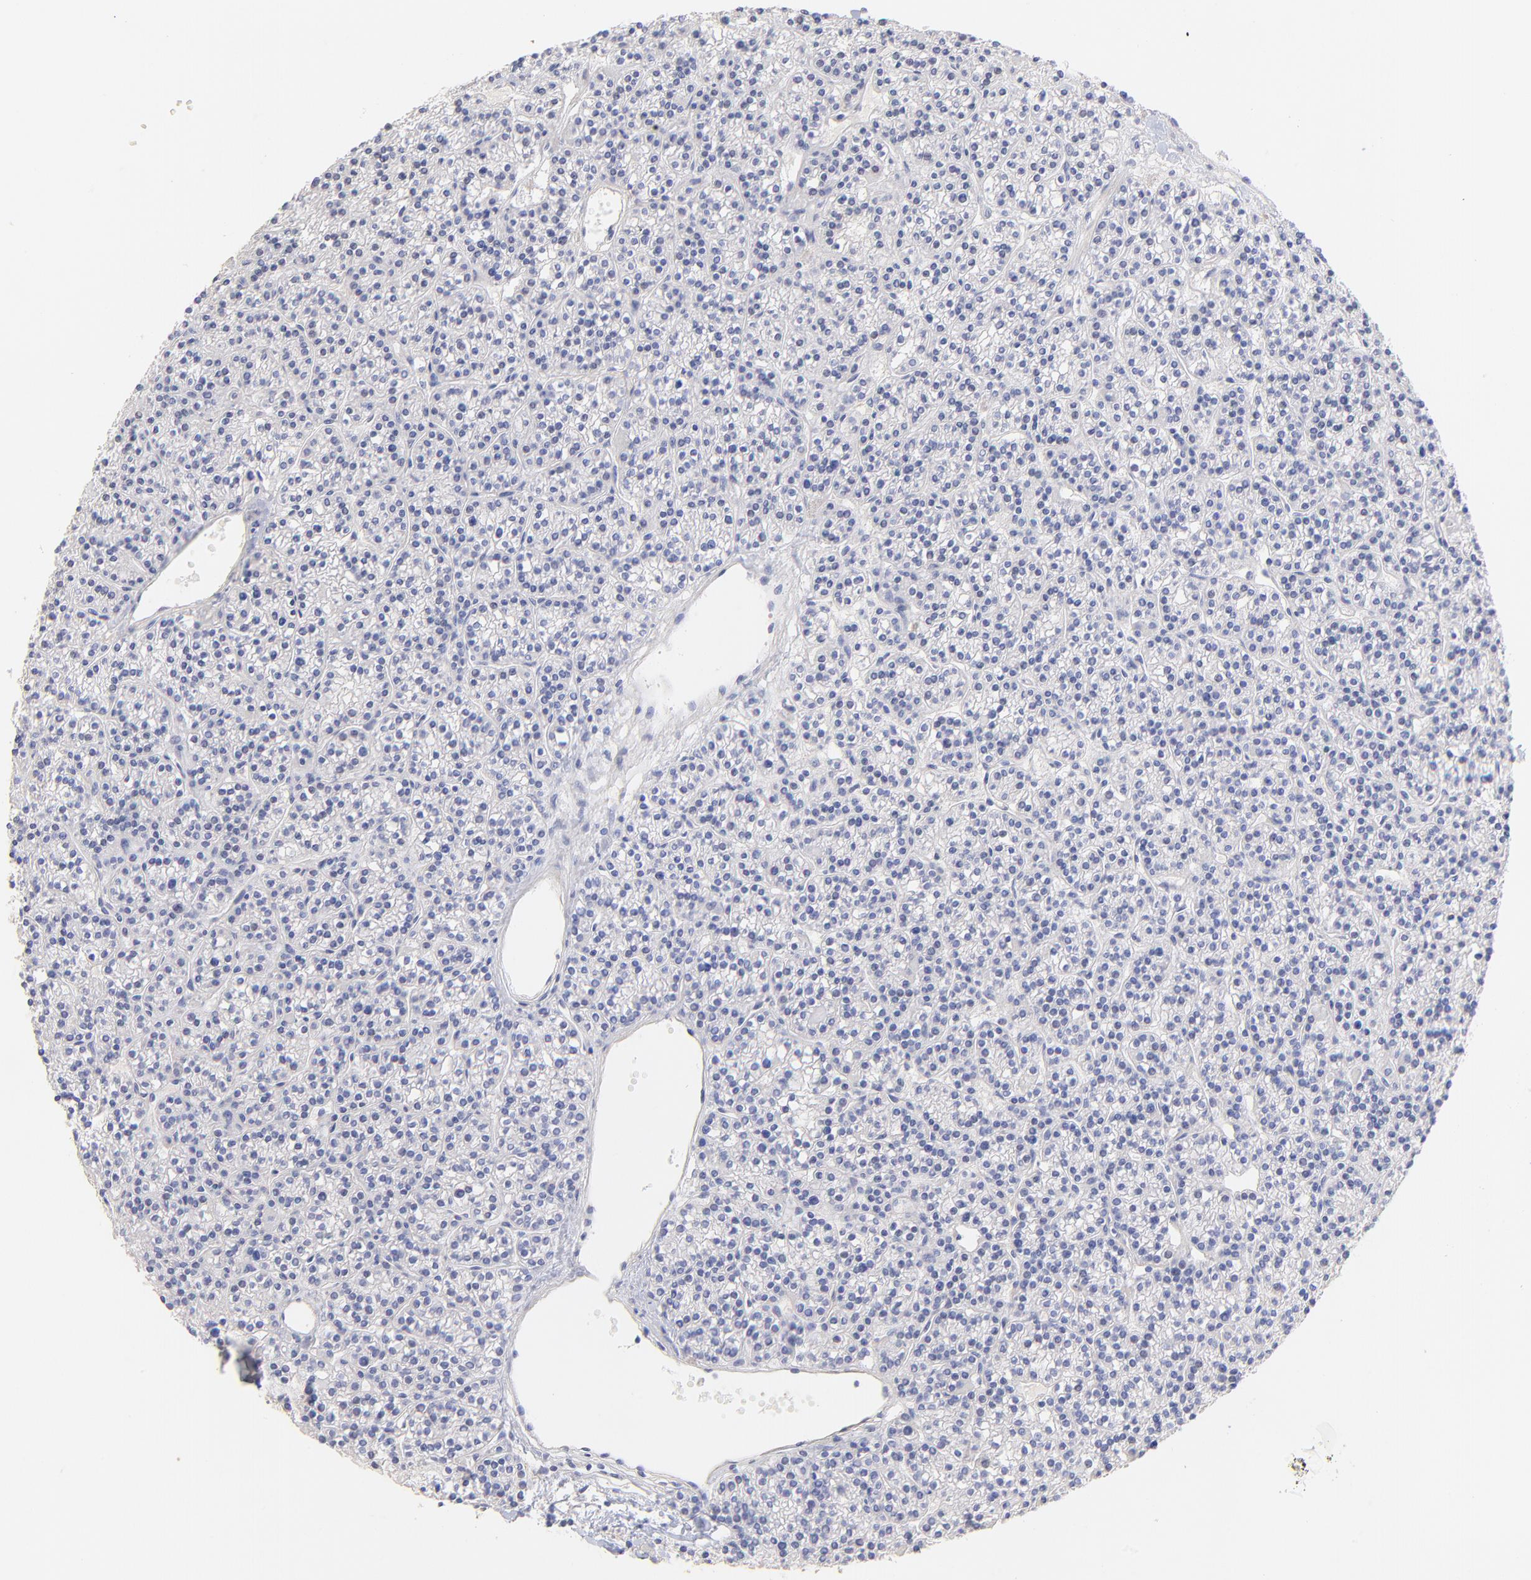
{"staining": {"intensity": "negative", "quantity": "none", "location": "none"}, "tissue": "parathyroid gland", "cell_type": "Glandular cells", "image_type": "normal", "snomed": [{"axis": "morphology", "description": "Normal tissue, NOS"}, {"axis": "topography", "description": "Parathyroid gland"}], "caption": "Glandular cells are negative for protein expression in normal human parathyroid gland. The staining was performed using DAB to visualize the protein expression in brown, while the nuclei were stained in blue with hematoxylin (Magnification: 20x).", "gene": "ACTRT1", "patient": {"sex": "female", "age": 50}}